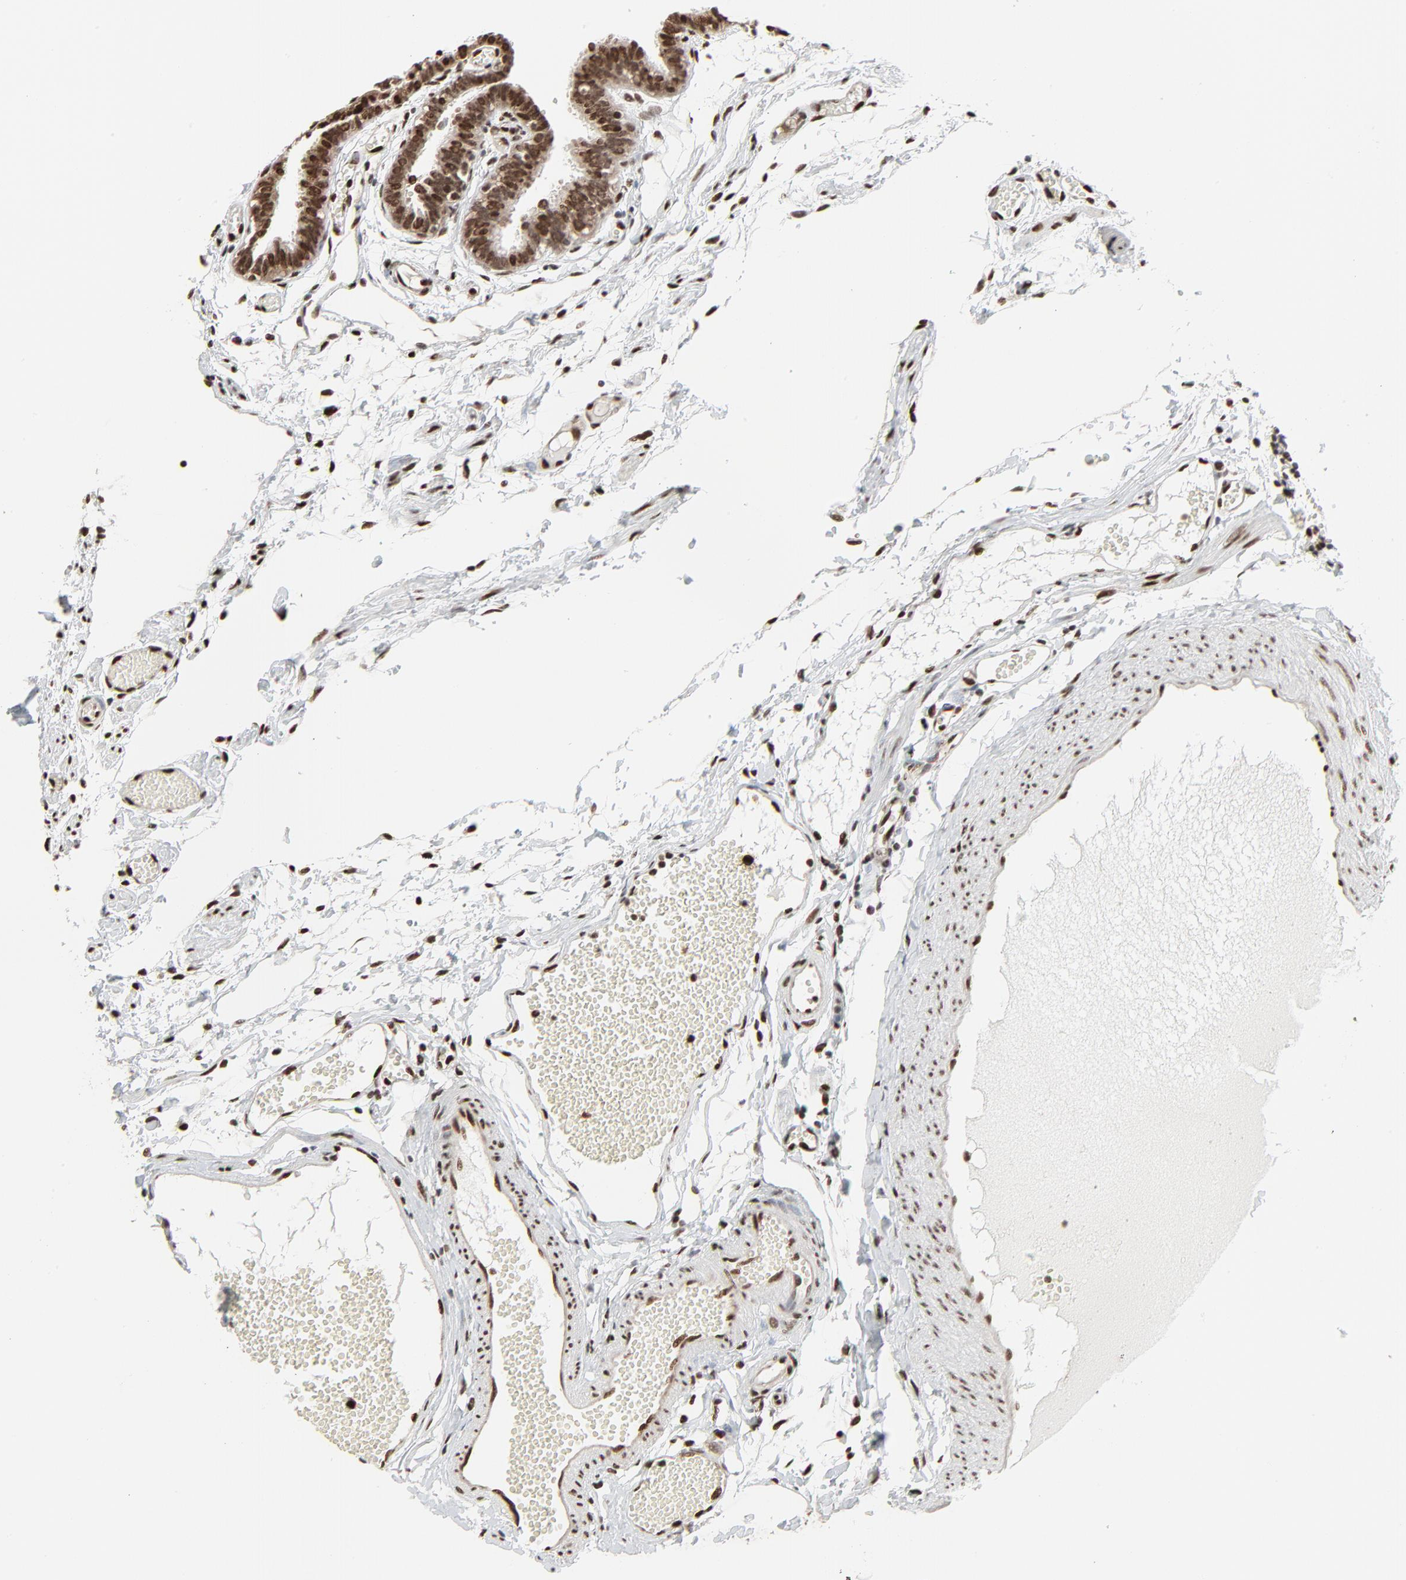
{"staining": {"intensity": "moderate", "quantity": "25%-75%", "location": "cytoplasmic/membranous,nuclear"}, "tissue": "fallopian tube", "cell_type": "Glandular cells", "image_type": "normal", "snomed": [{"axis": "morphology", "description": "Normal tissue, NOS"}, {"axis": "topography", "description": "Fallopian tube"}], "caption": "DAB immunohistochemical staining of benign fallopian tube exhibits moderate cytoplasmic/membranous,nuclear protein staining in about 25%-75% of glandular cells.", "gene": "MEIS2", "patient": {"sex": "female", "age": 29}}